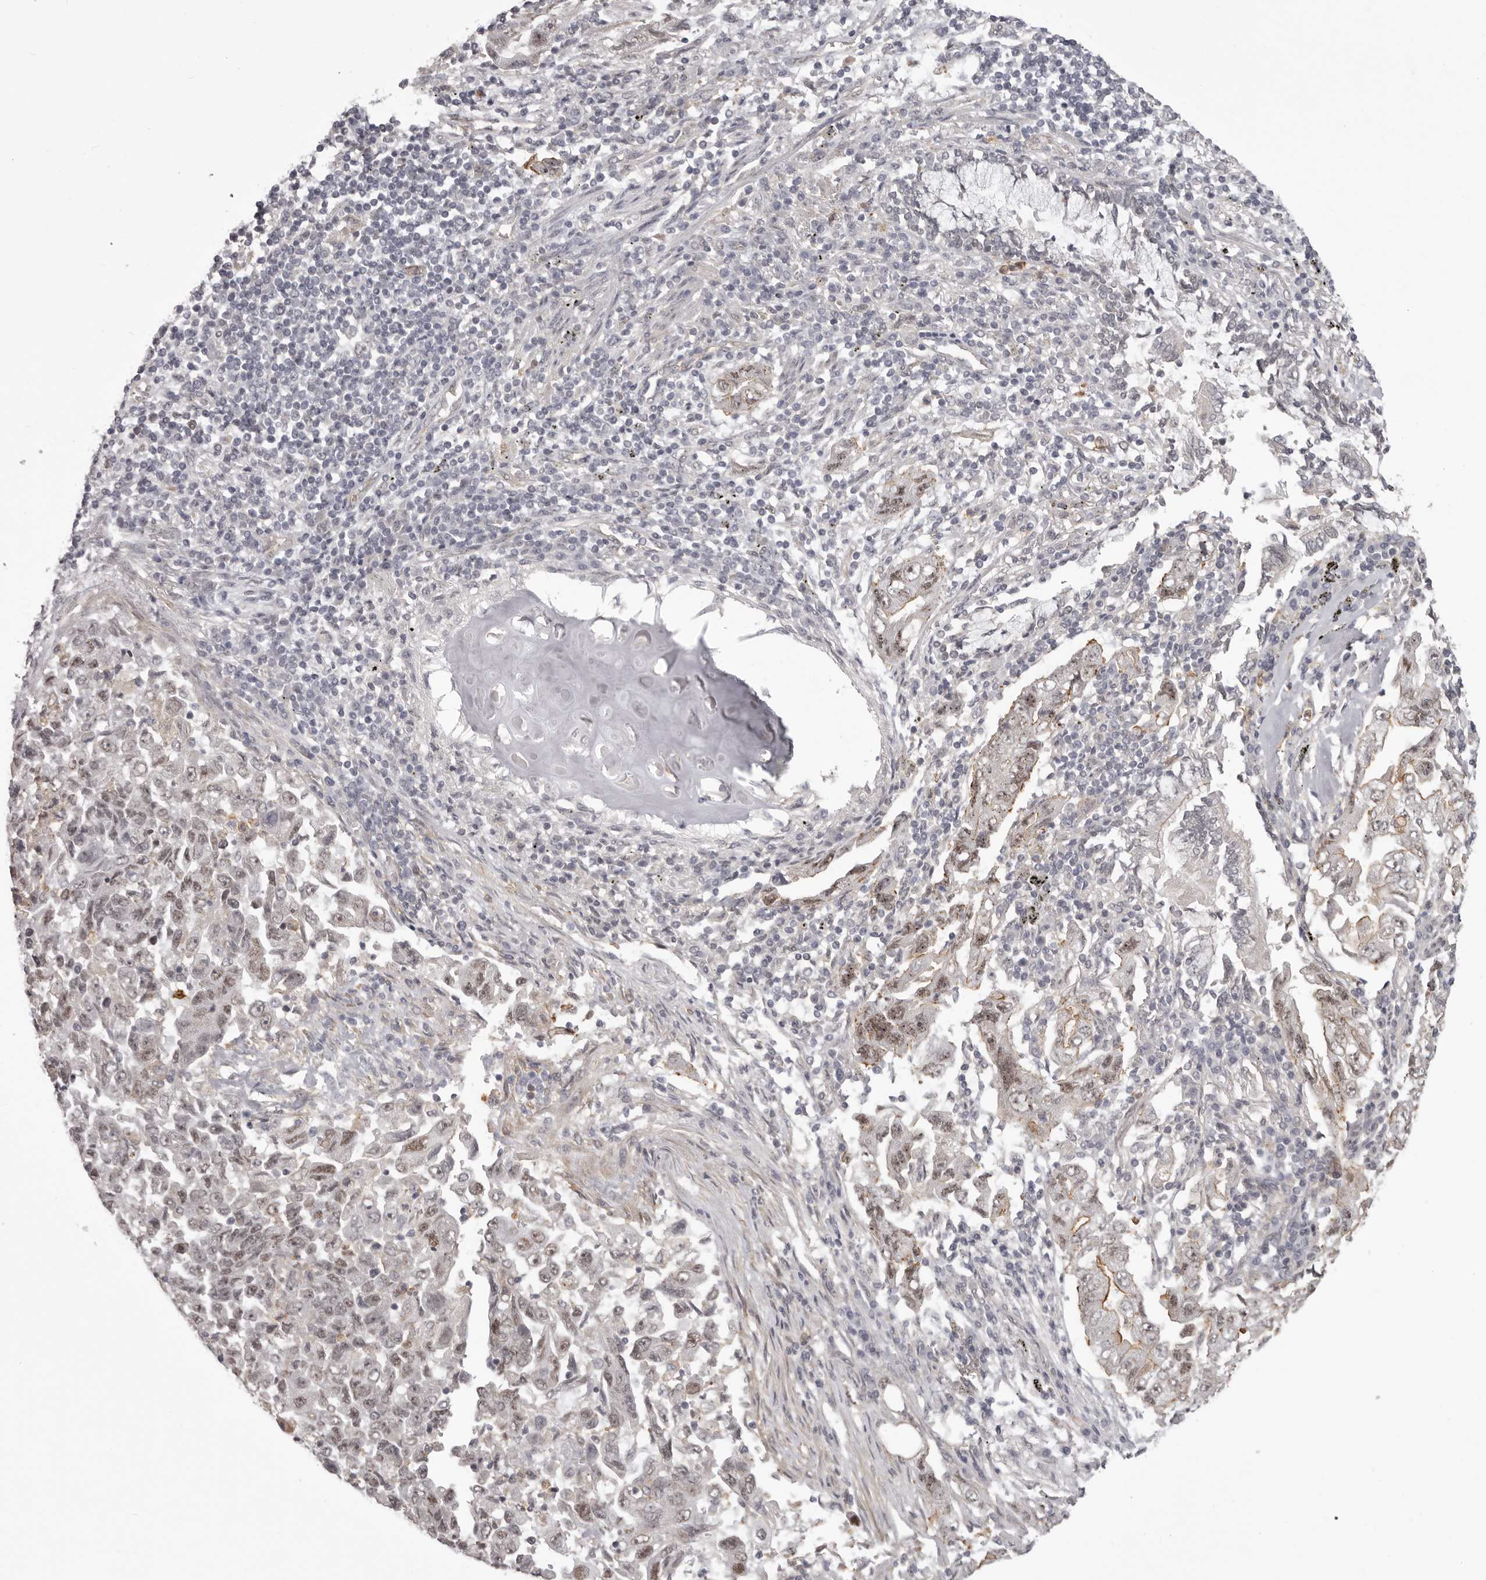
{"staining": {"intensity": "weak", "quantity": "<25%", "location": "nuclear"}, "tissue": "lung cancer", "cell_type": "Tumor cells", "image_type": "cancer", "snomed": [{"axis": "morphology", "description": "Adenocarcinoma, NOS"}, {"axis": "topography", "description": "Lung"}], "caption": "Immunohistochemistry (IHC) micrograph of human lung cancer (adenocarcinoma) stained for a protein (brown), which demonstrates no staining in tumor cells.", "gene": "RNF2", "patient": {"sex": "female", "age": 51}}